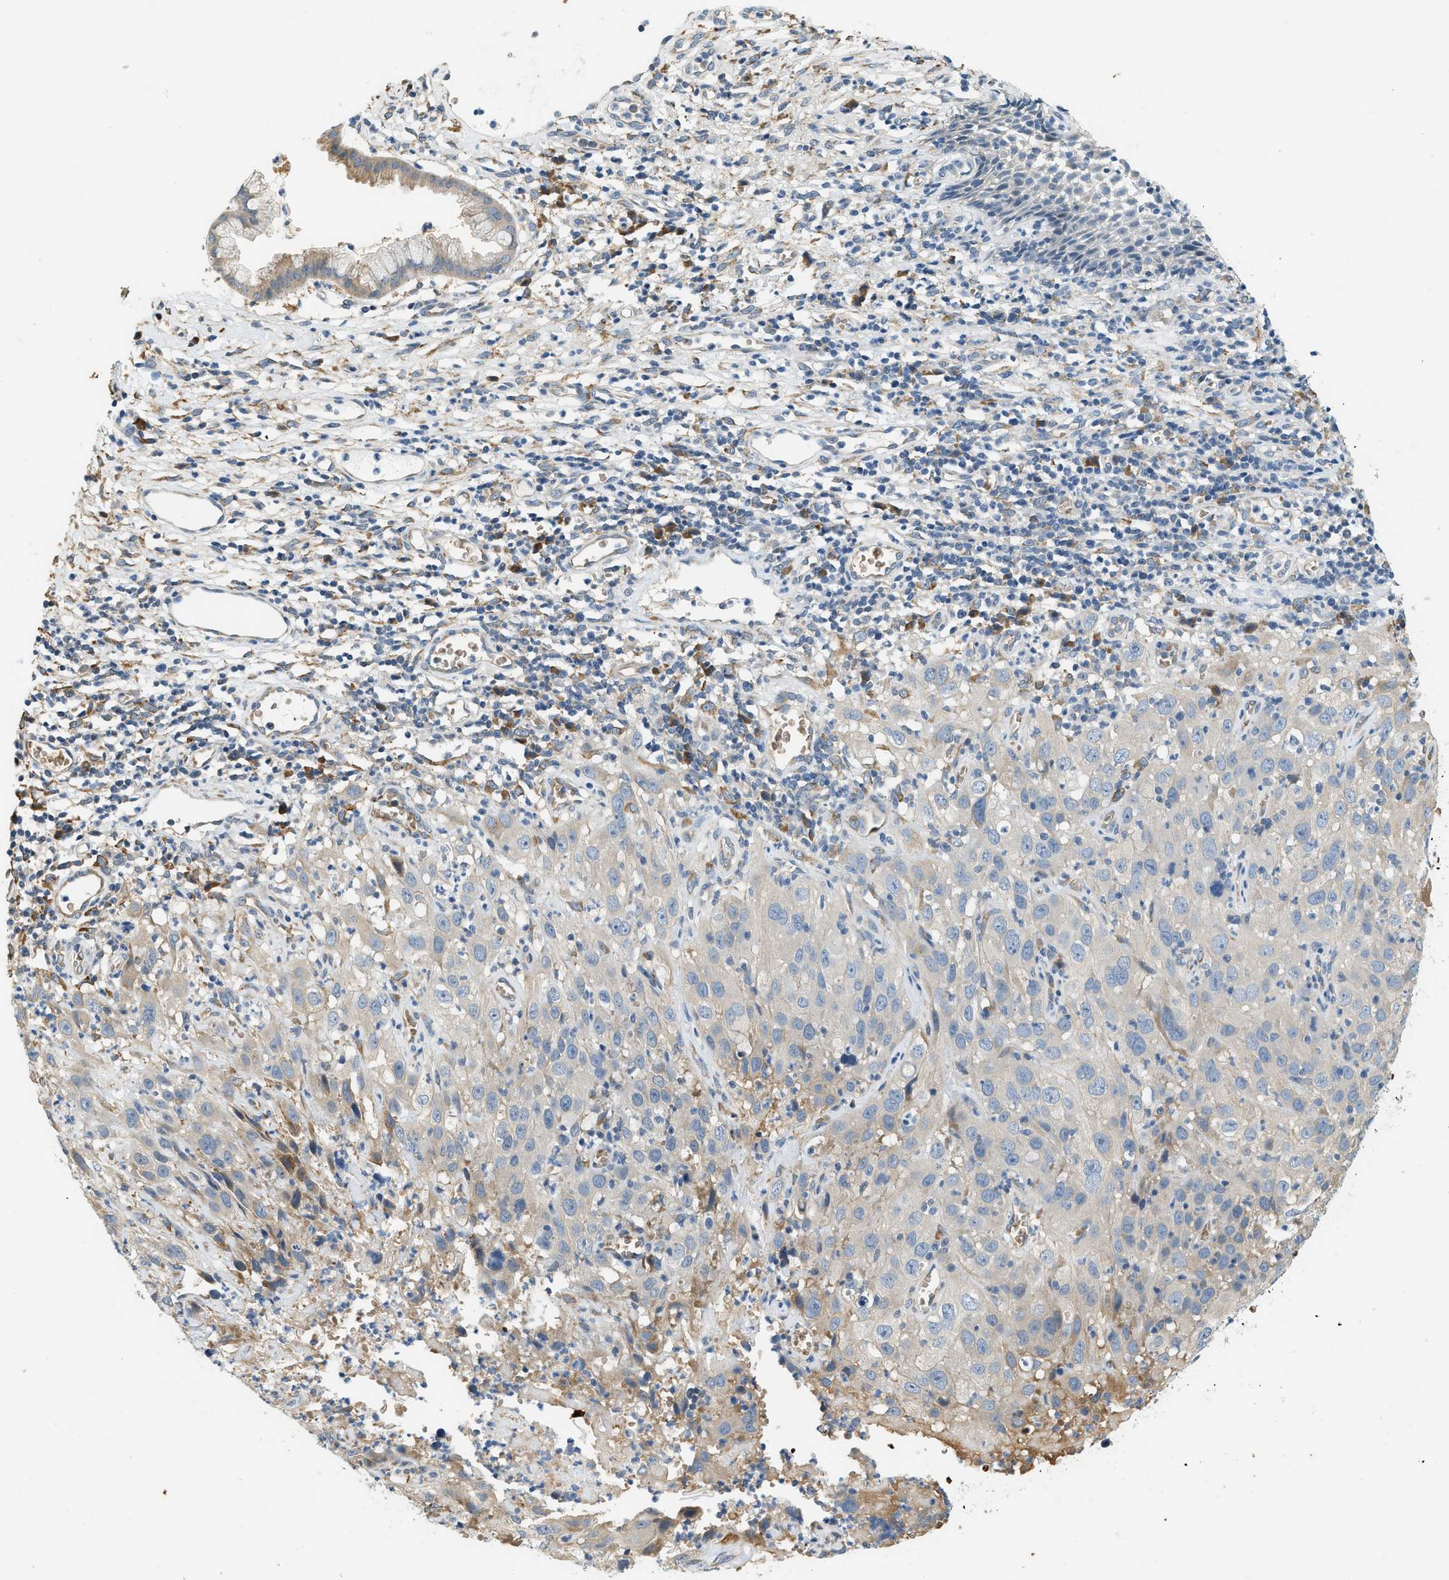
{"staining": {"intensity": "negative", "quantity": "none", "location": "none"}, "tissue": "cervical cancer", "cell_type": "Tumor cells", "image_type": "cancer", "snomed": [{"axis": "morphology", "description": "Squamous cell carcinoma, NOS"}, {"axis": "topography", "description": "Cervix"}], "caption": "This image is of cervical cancer (squamous cell carcinoma) stained with IHC to label a protein in brown with the nuclei are counter-stained blue. There is no positivity in tumor cells.", "gene": "CYTH2", "patient": {"sex": "female", "age": 32}}